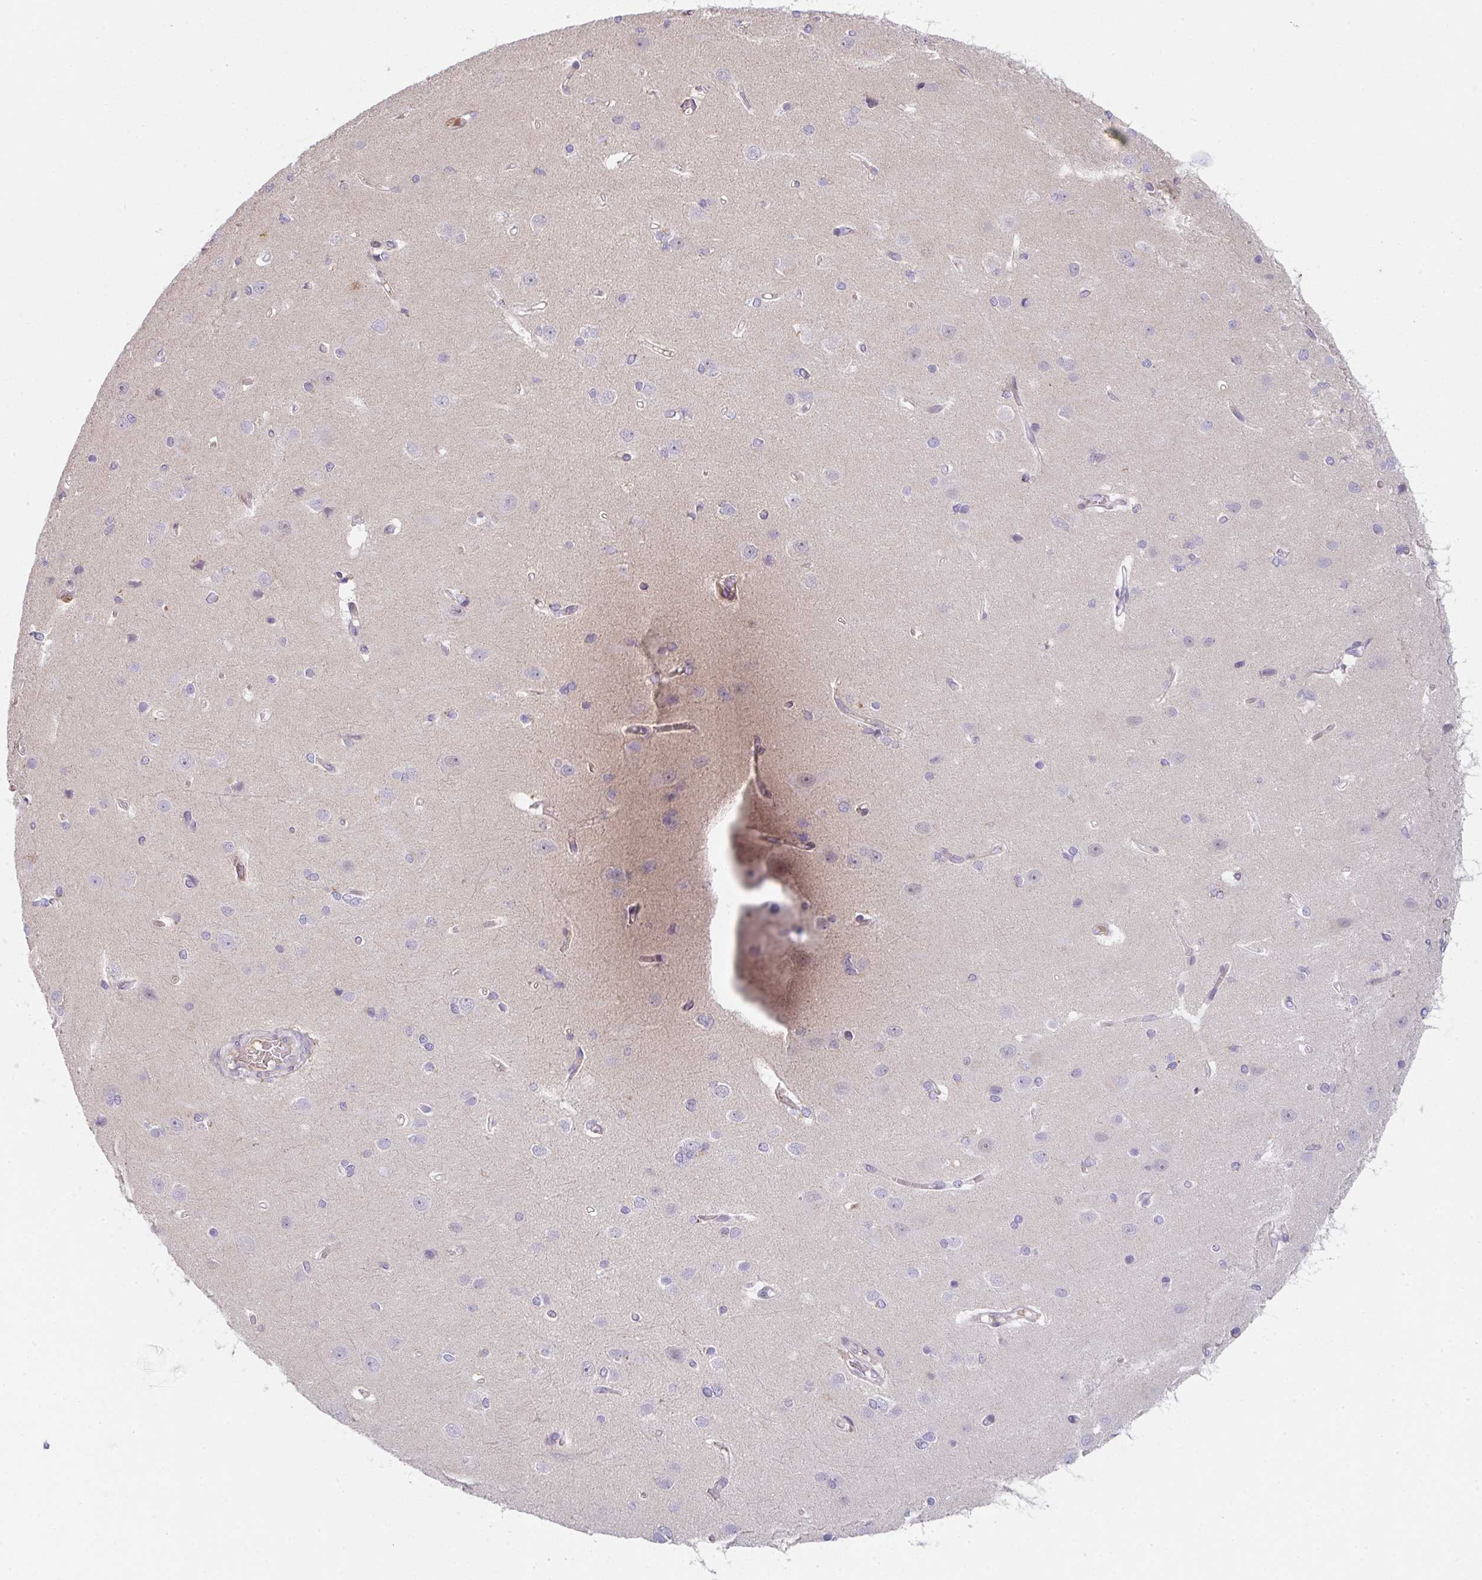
{"staining": {"intensity": "negative", "quantity": "none", "location": "none"}, "tissue": "cerebral cortex", "cell_type": "Endothelial cells", "image_type": "normal", "snomed": [{"axis": "morphology", "description": "Normal tissue, NOS"}, {"axis": "topography", "description": "Cerebral cortex"}], "caption": "The immunohistochemistry histopathology image has no significant staining in endothelial cells of cerebral cortex. The staining is performed using DAB brown chromogen with nuclei counter-stained in using hematoxylin.", "gene": "TNFRSF10A", "patient": {"sex": "male", "age": 37}}